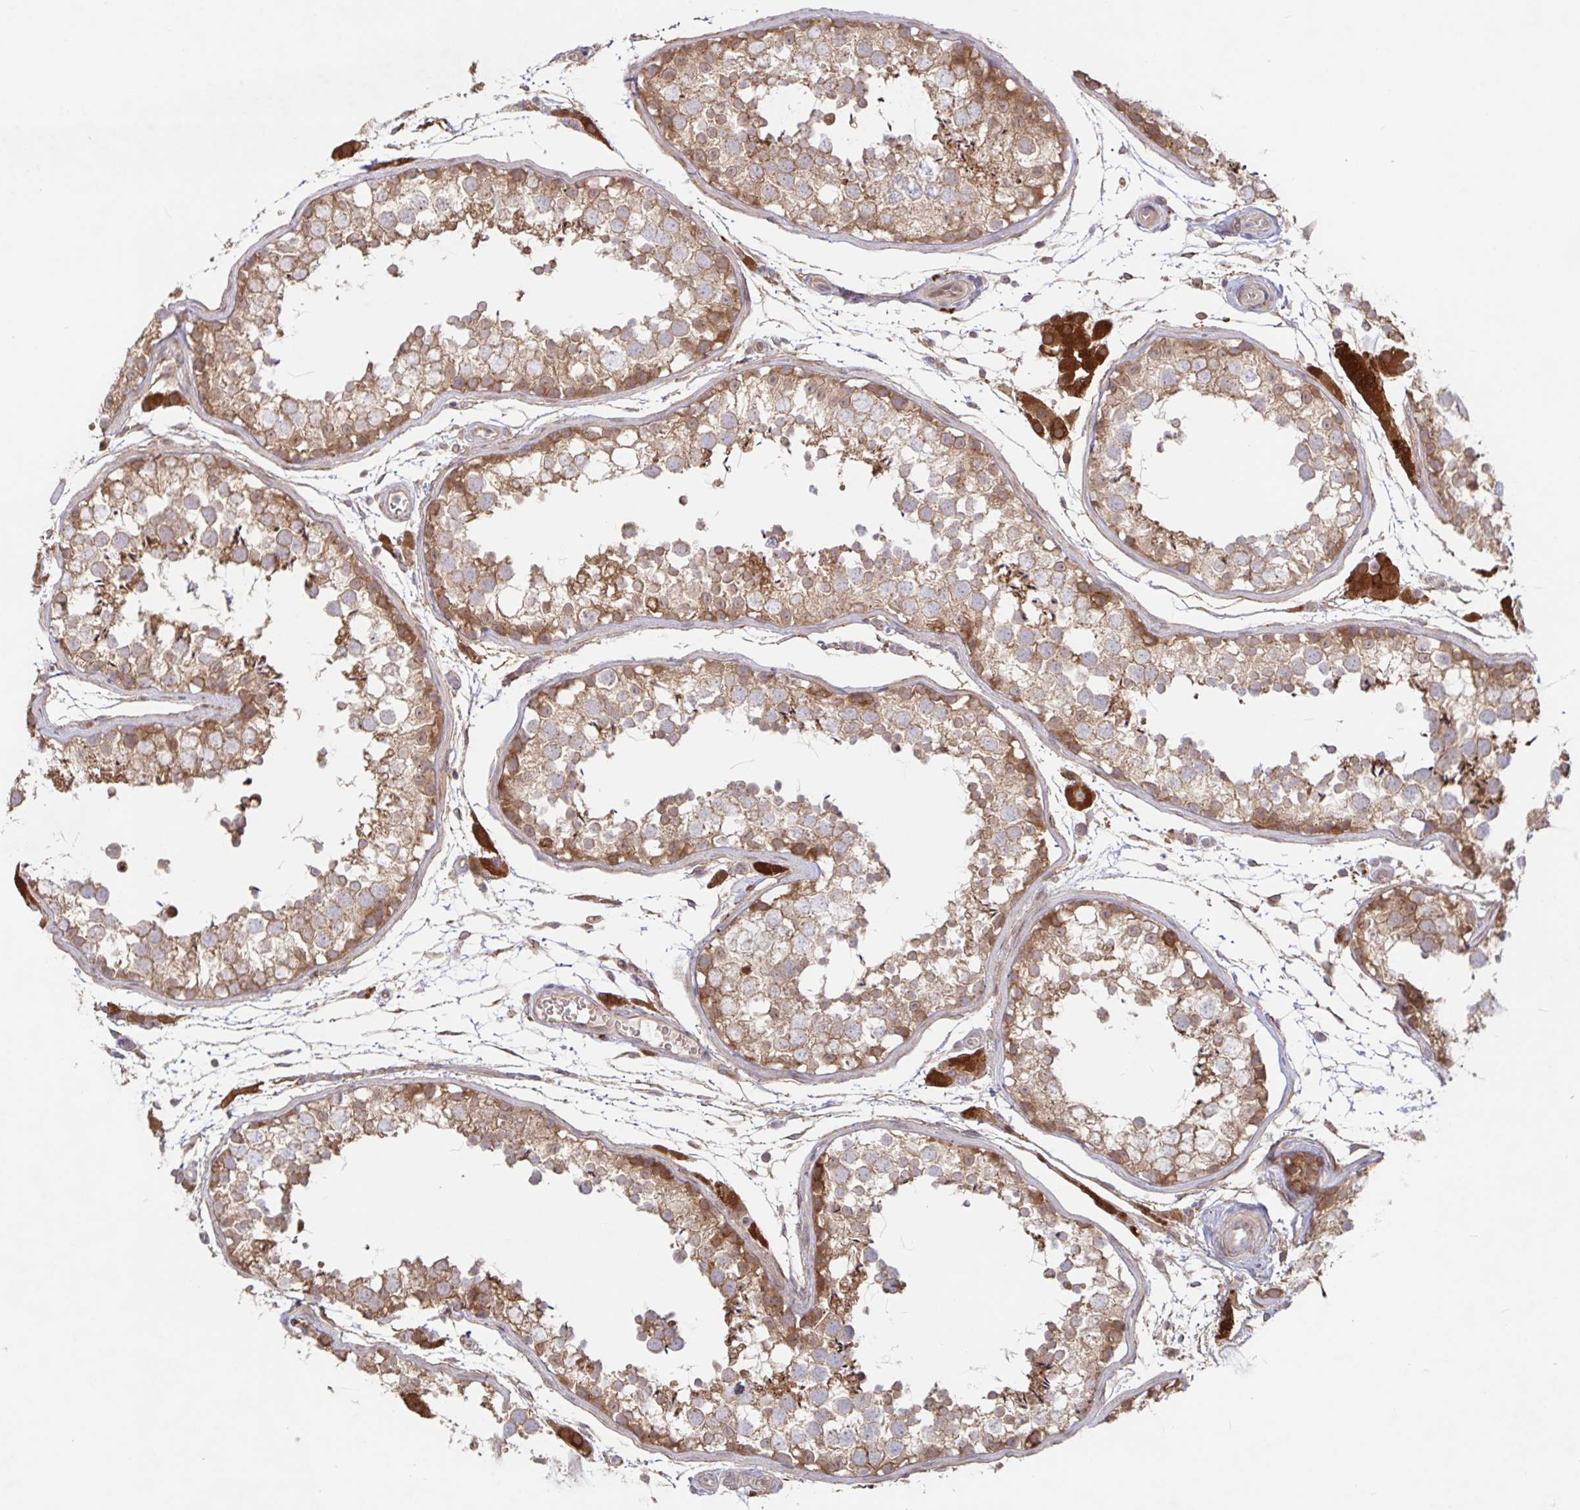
{"staining": {"intensity": "moderate", "quantity": ">75%", "location": "cytoplasmic/membranous"}, "tissue": "testis", "cell_type": "Cells in seminiferous ducts", "image_type": "normal", "snomed": [{"axis": "morphology", "description": "Normal tissue, NOS"}, {"axis": "morphology", "description": "Seminoma, NOS"}, {"axis": "topography", "description": "Testis"}], "caption": "High-power microscopy captured an immunohistochemistry photomicrograph of normal testis, revealing moderate cytoplasmic/membranous positivity in about >75% of cells in seminiferous ducts. (brown staining indicates protein expression, while blue staining denotes nuclei).", "gene": "AACS", "patient": {"sex": "male", "age": 29}}